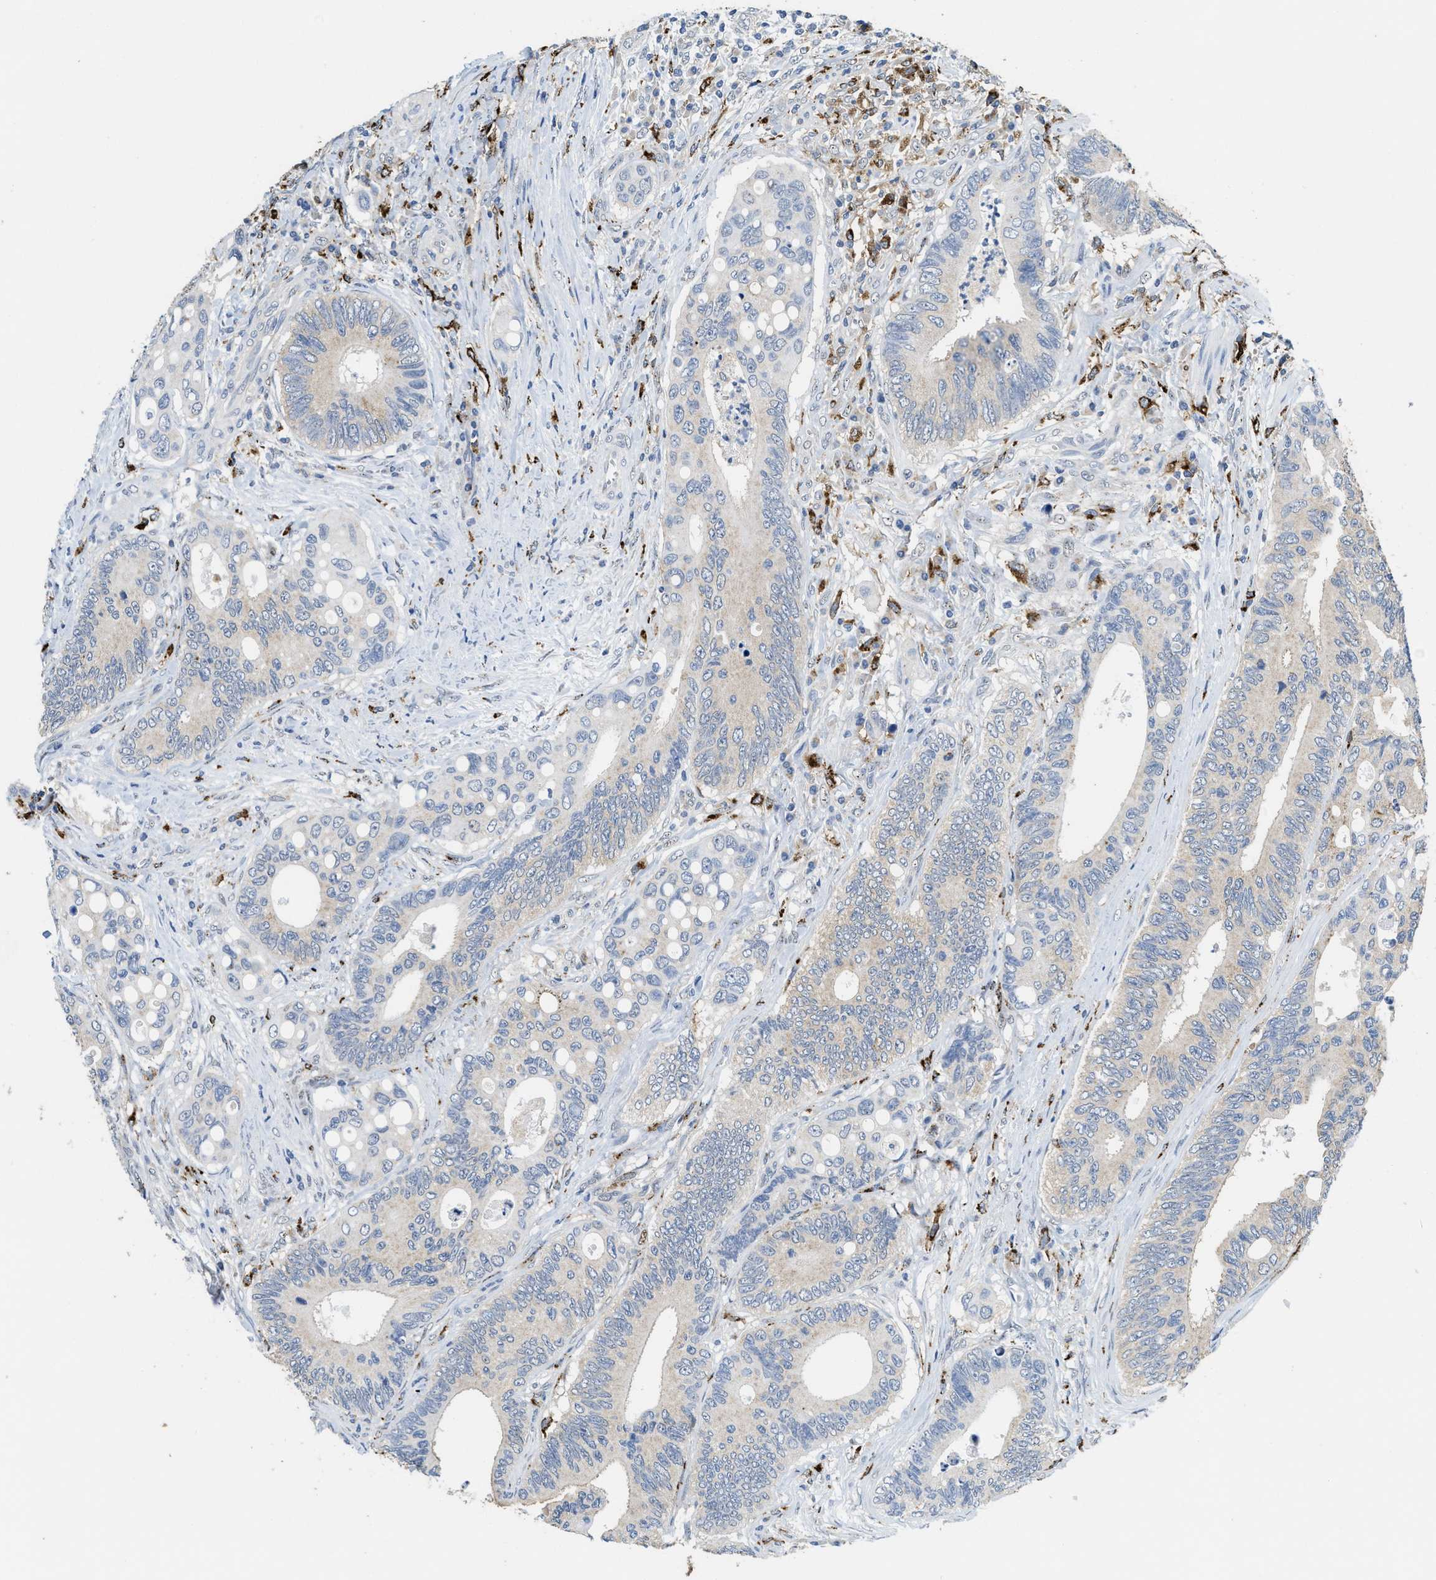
{"staining": {"intensity": "weak", "quantity": "<25%", "location": "cytoplasmic/membranous"}, "tissue": "colorectal cancer", "cell_type": "Tumor cells", "image_type": "cancer", "snomed": [{"axis": "morphology", "description": "Inflammation, NOS"}, {"axis": "morphology", "description": "Adenocarcinoma, NOS"}, {"axis": "topography", "description": "Colon"}], "caption": "An IHC photomicrograph of colorectal adenocarcinoma is shown. There is no staining in tumor cells of colorectal adenocarcinoma.", "gene": "BMPR2", "patient": {"sex": "male", "age": 72}}